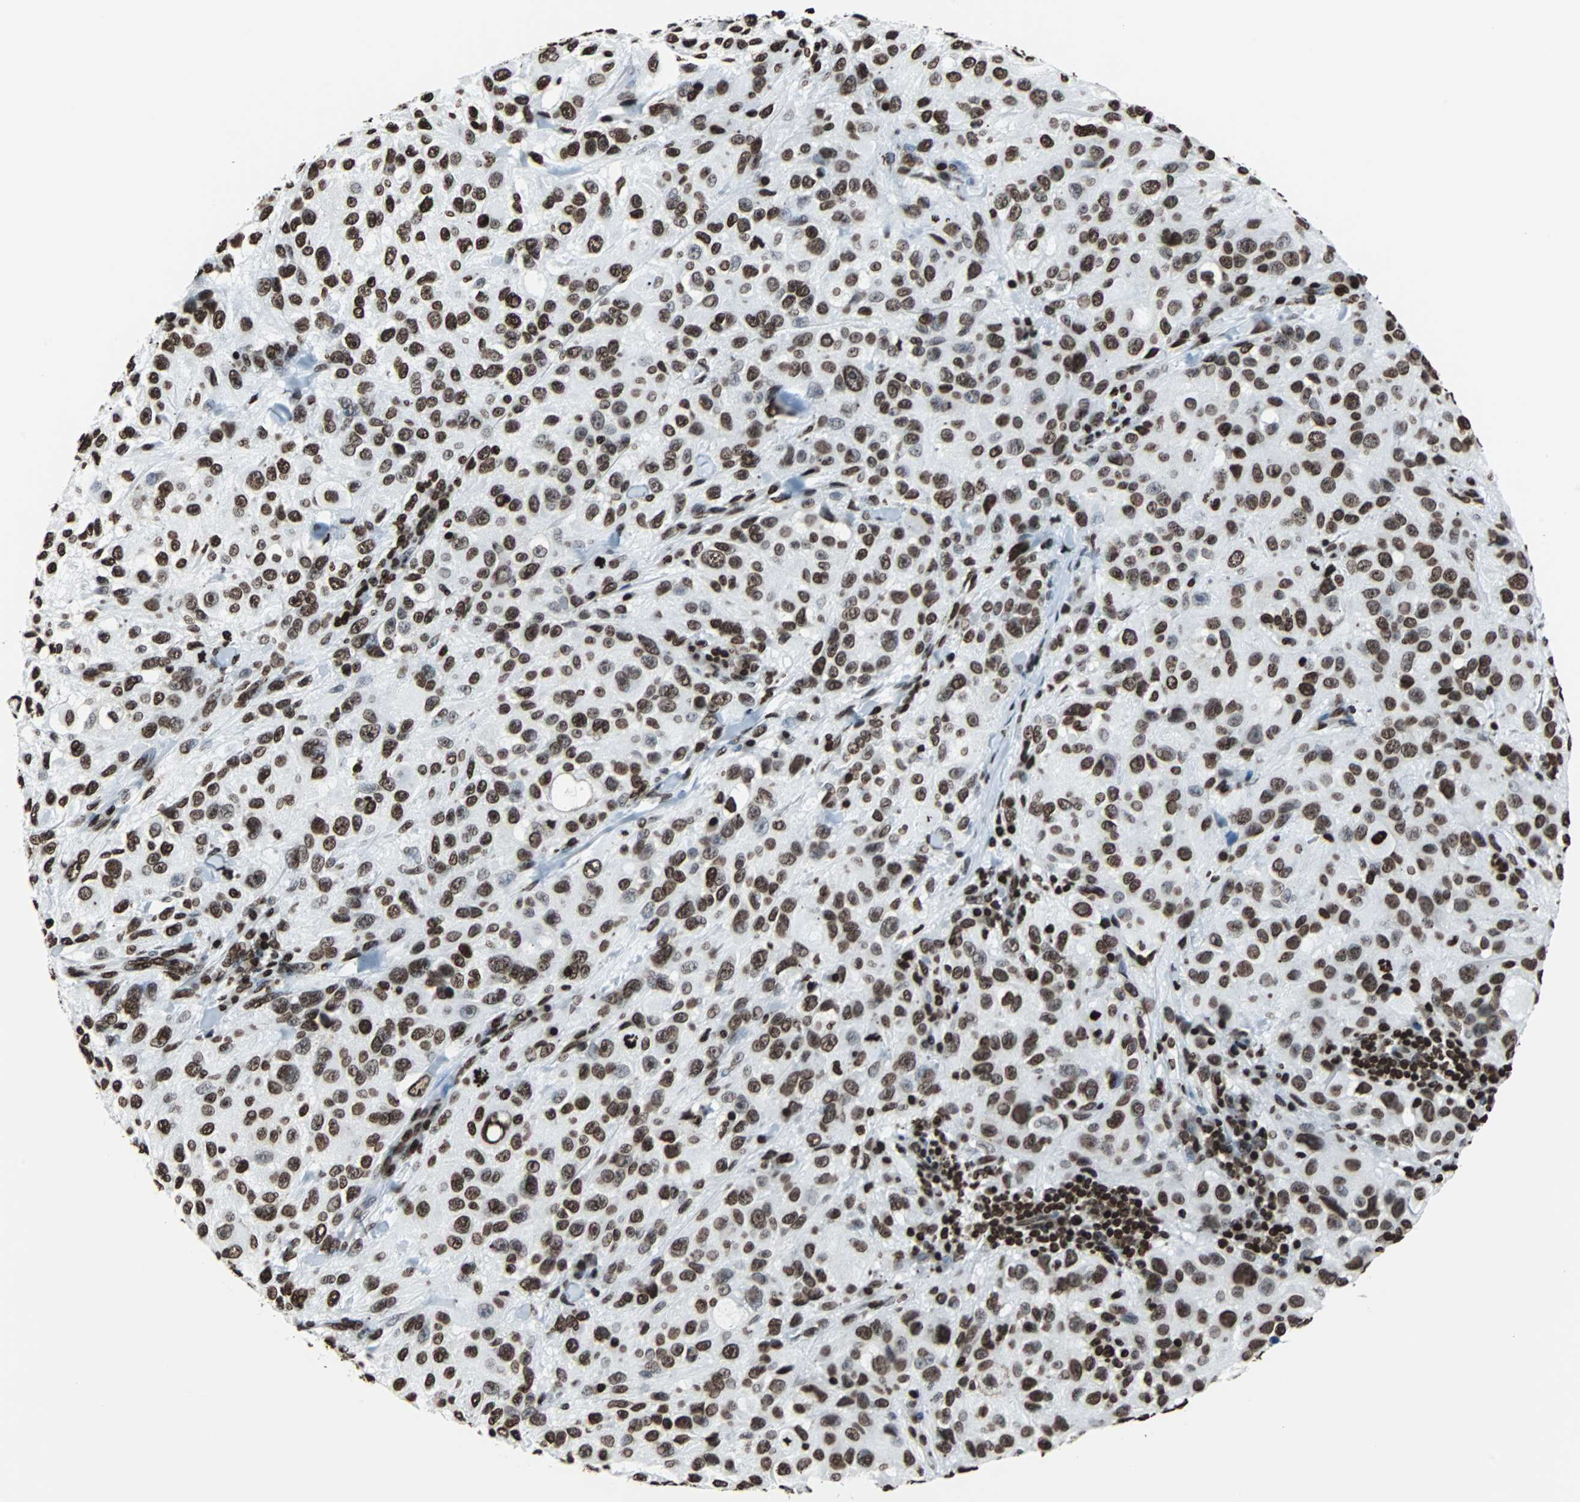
{"staining": {"intensity": "strong", "quantity": ">75%", "location": "nuclear"}, "tissue": "melanoma", "cell_type": "Tumor cells", "image_type": "cancer", "snomed": [{"axis": "morphology", "description": "Necrosis, NOS"}, {"axis": "morphology", "description": "Malignant melanoma, NOS"}, {"axis": "topography", "description": "Skin"}], "caption": "A brown stain shows strong nuclear positivity of a protein in malignant melanoma tumor cells.", "gene": "H2BC18", "patient": {"sex": "female", "age": 87}}